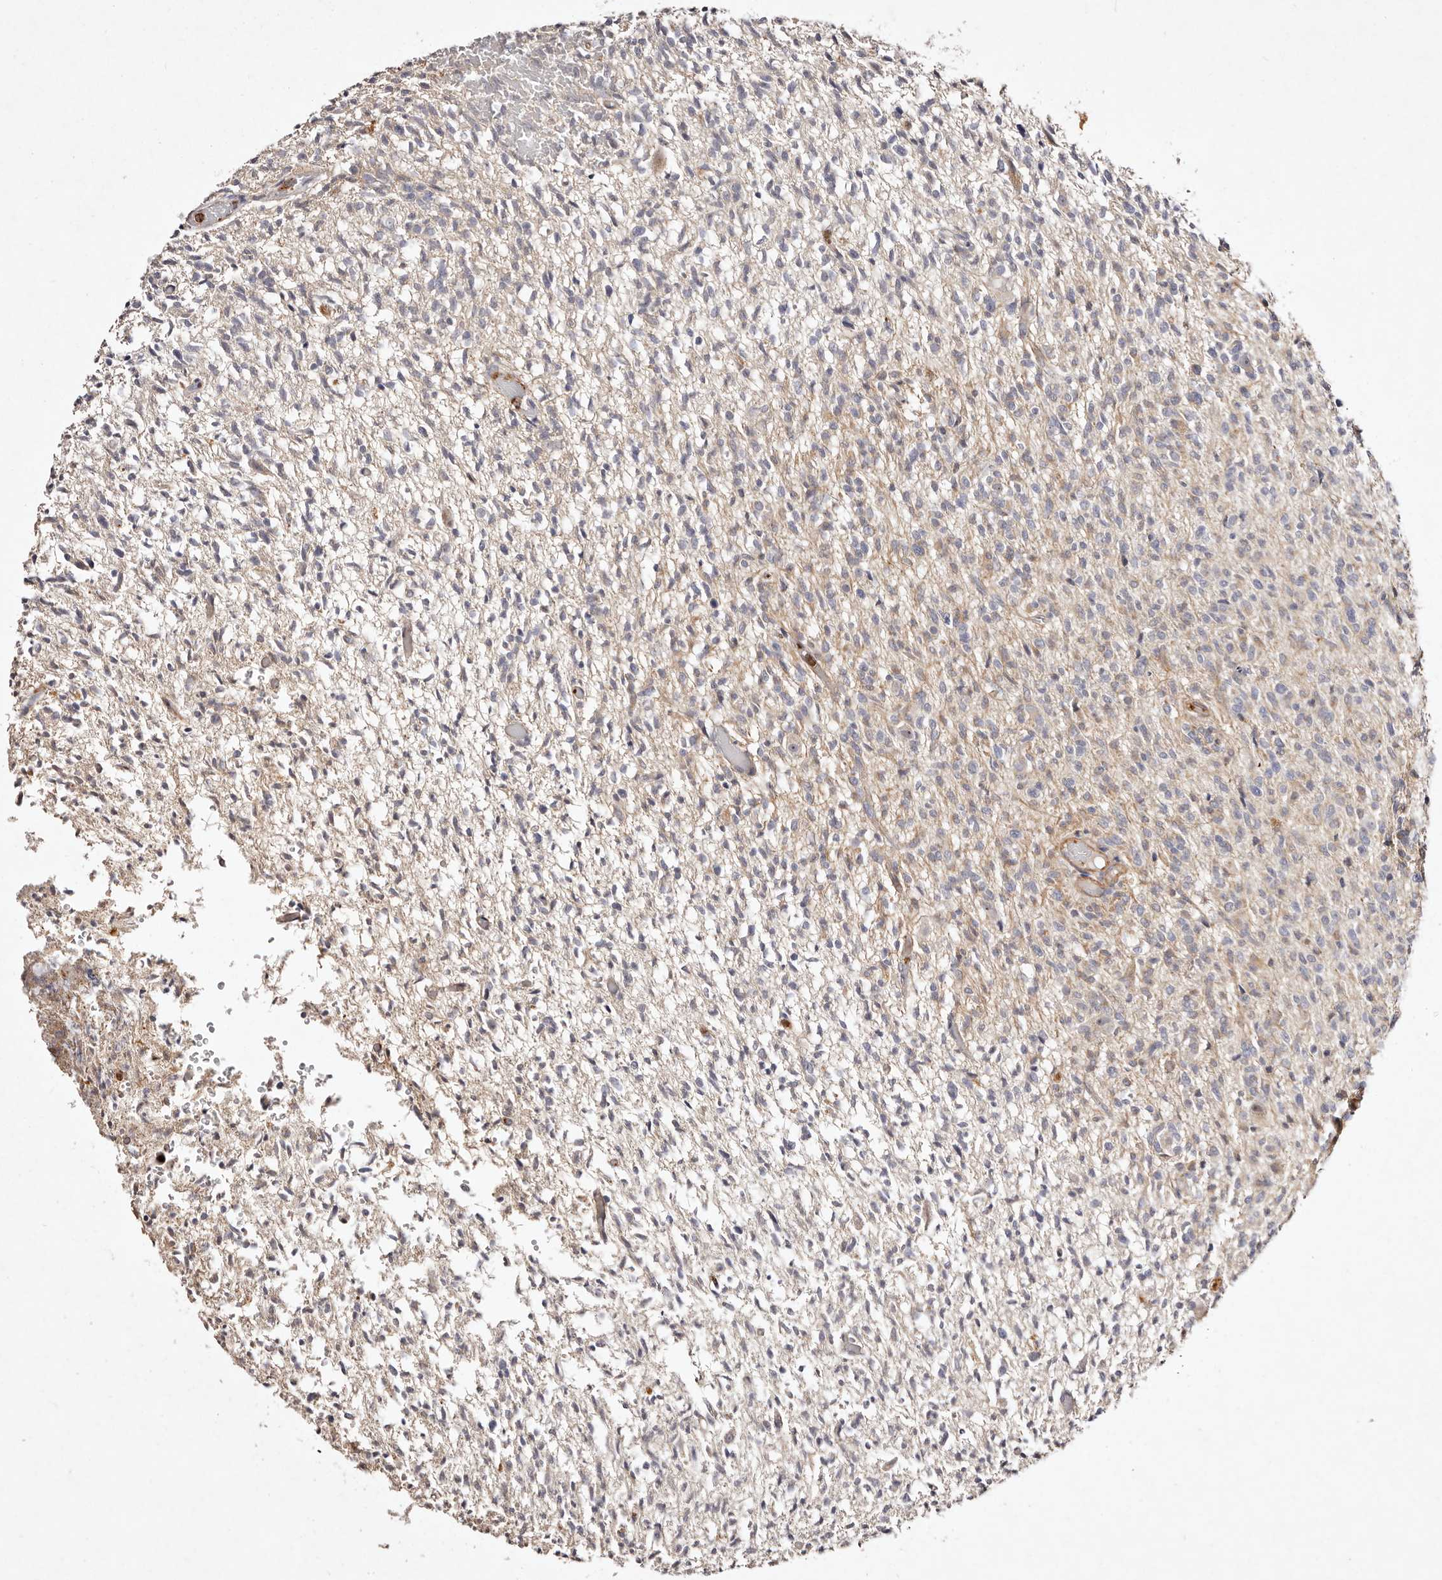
{"staining": {"intensity": "weak", "quantity": "25%-75%", "location": "cytoplasmic/membranous"}, "tissue": "glioma", "cell_type": "Tumor cells", "image_type": "cancer", "snomed": [{"axis": "morphology", "description": "Glioma, malignant, High grade"}, {"axis": "topography", "description": "Brain"}], "caption": "Protein staining displays weak cytoplasmic/membranous expression in approximately 25%-75% of tumor cells in glioma.", "gene": "MTMR11", "patient": {"sex": "female", "age": 57}}